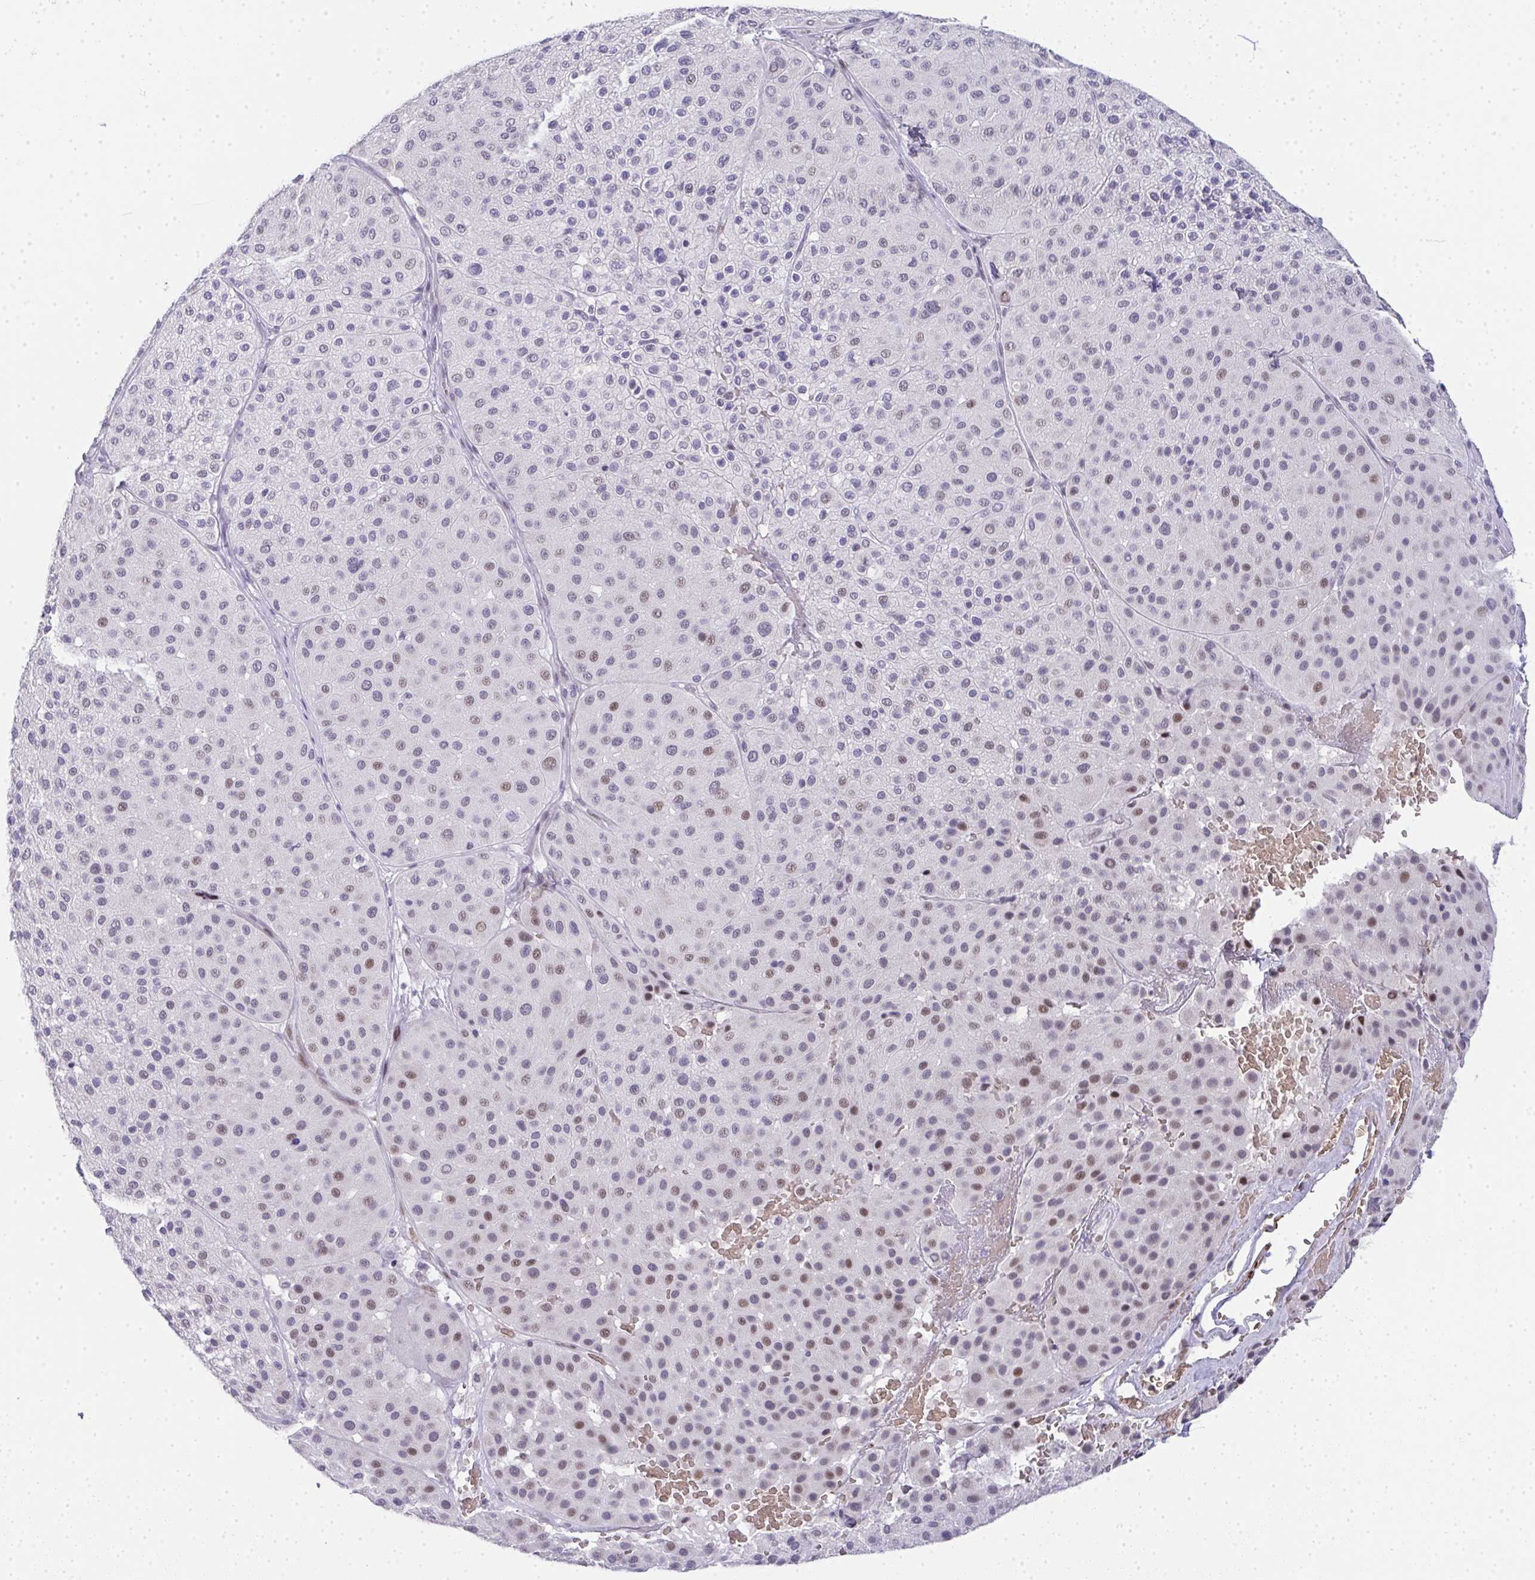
{"staining": {"intensity": "moderate", "quantity": "<25%", "location": "nuclear"}, "tissue": "melanoma", "cell_type": "Tumor cells", "image_type": "cancer", "snomed": [{"axis": "morphology", "description": "Malignant melanoma, Metastatic site"}, {"axis": "topography", "description": "Smooth muscle"}], "caption": "Brown immunohistochemical staining in malignant melanoma (metastatic site) shows moderate nuclear positivity in approximately <25% of tumor cells. The protein of interest is shown in brown color, while the nuclei are stained blue.", "gene": "TNMD", "patient": {"sex": "male", "age": 41}}